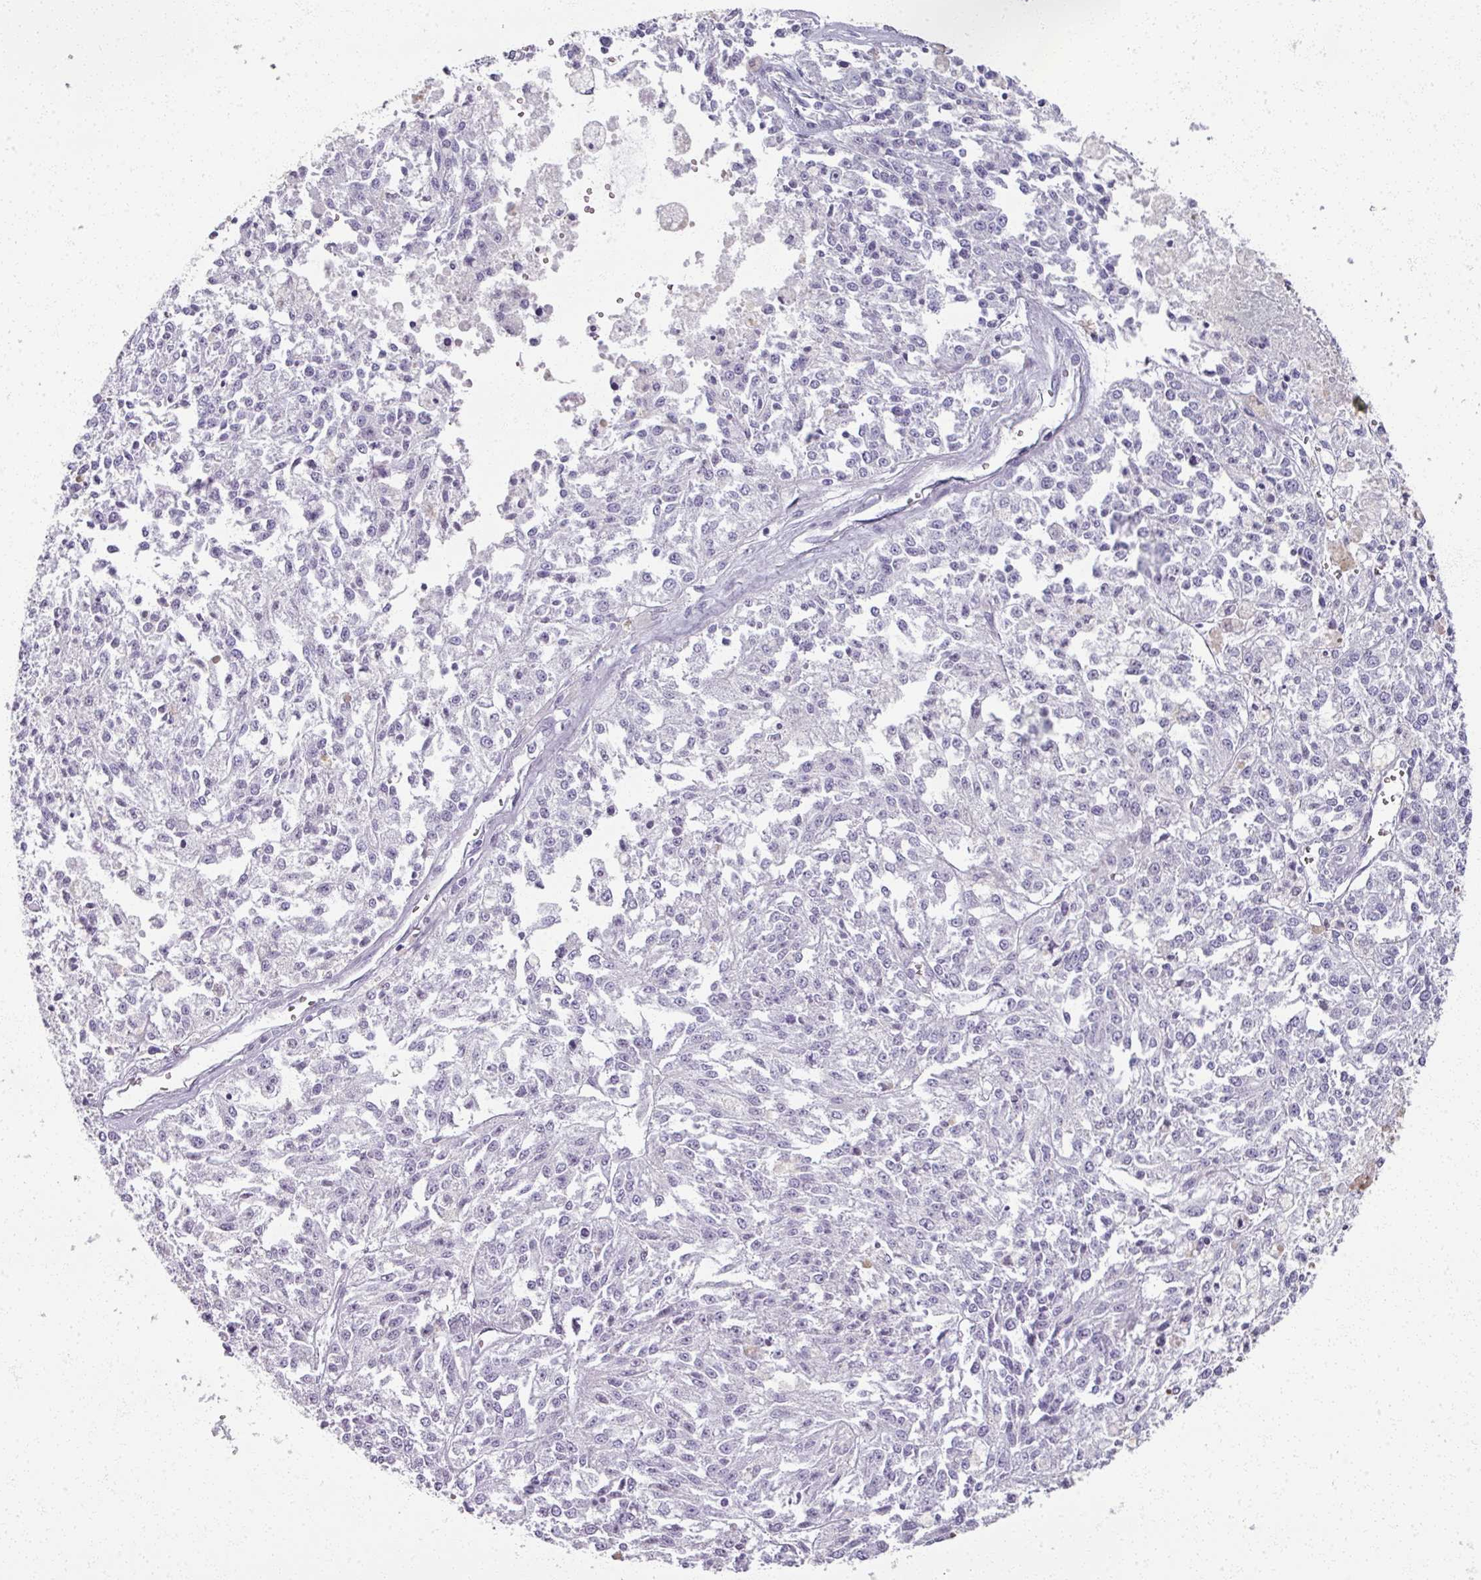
{"staining": {"intensity": "negative", "quantity": "none", "location": "none"}, "tissue": "melanoma", "cell_type": "Tumor cells", "image_type": "cancer", "snomed": [{"axis": "morphology", "description": "Malignant melanoma, NOS"}, {"axis": "topography", "description": "Skin"}], "caption": "High magnification brightfield microscopy of melanoma stained with DAB (brown) and counterstained with hematoxylin (blue): tumor cells show no significant staining.", "gene": "RFPL2", "patient": {"sex": "female", "age": 64}}